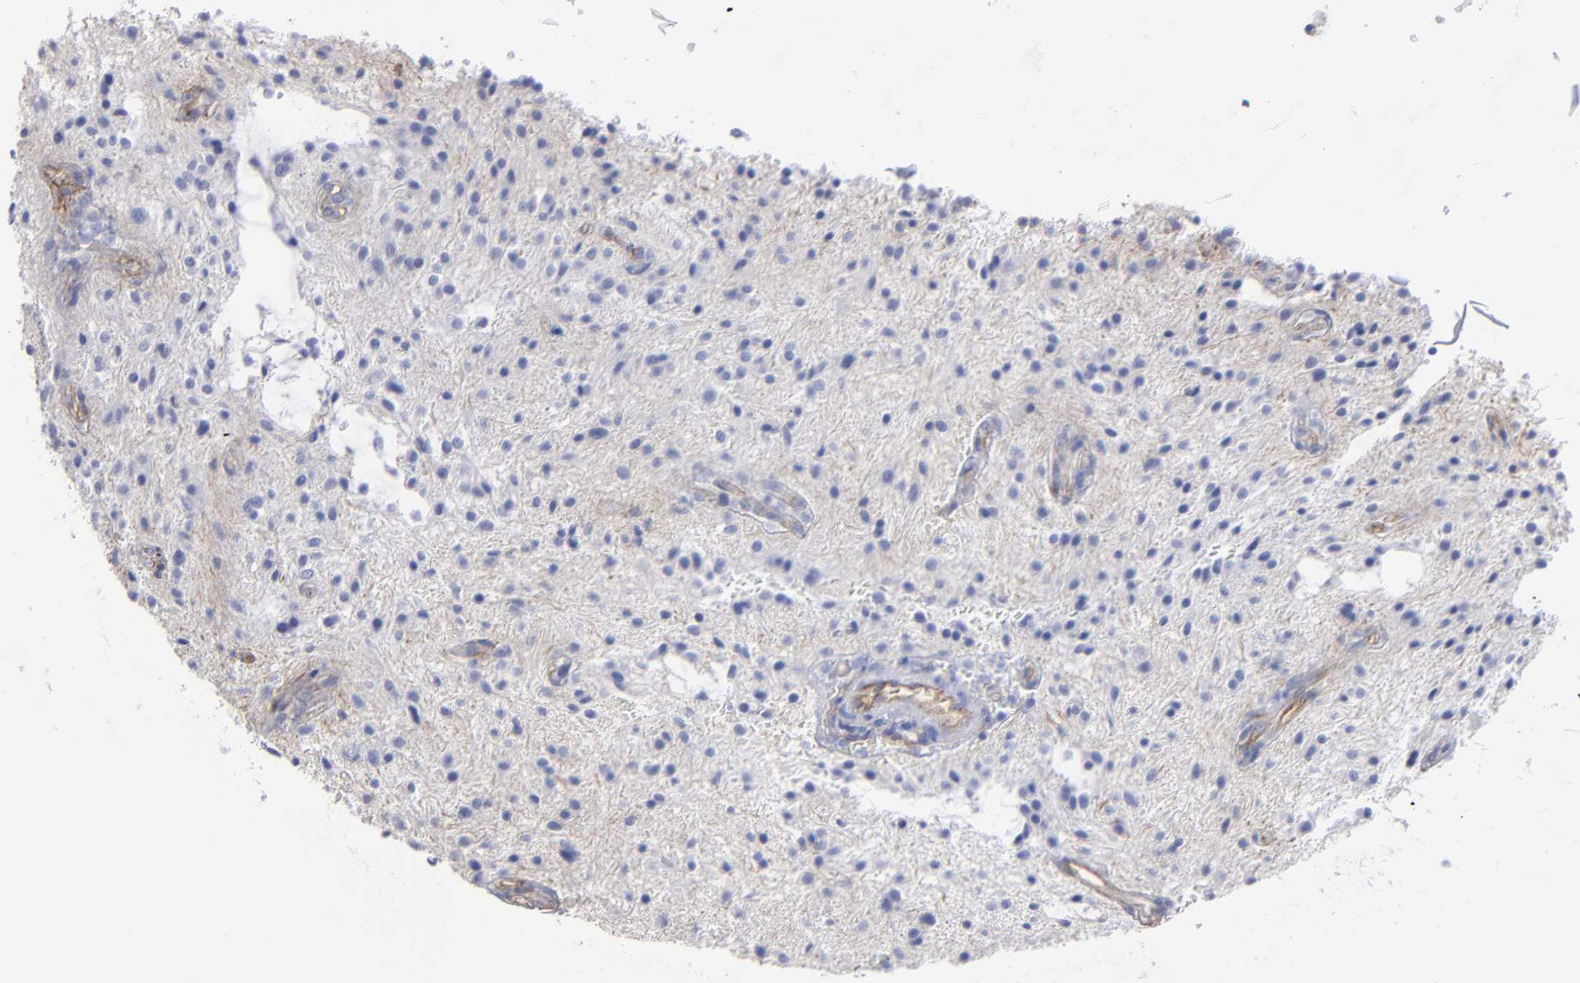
{"staining": {"intensity": "negative", "quantity": "none", "location": "none"}, "tissue": "glioma", "cell_type": "Tumor cells", "image_type": "cancer", "snomed": [{"axis": "morphology", "description": "Glioma, malignant, NOS"}, {"axis": "topography", "description": "Cerebellum"}], "caption": "Tumor cells are negative for protein expression in human malignant glioma. (DAB (3,3'-diaminobenzidine) immunohistochemistry (IHC) visualized using brightfield microscopy, high magnification).", "gene": "TM4SF1", "patient": {"sex": "female", "age": 10}}